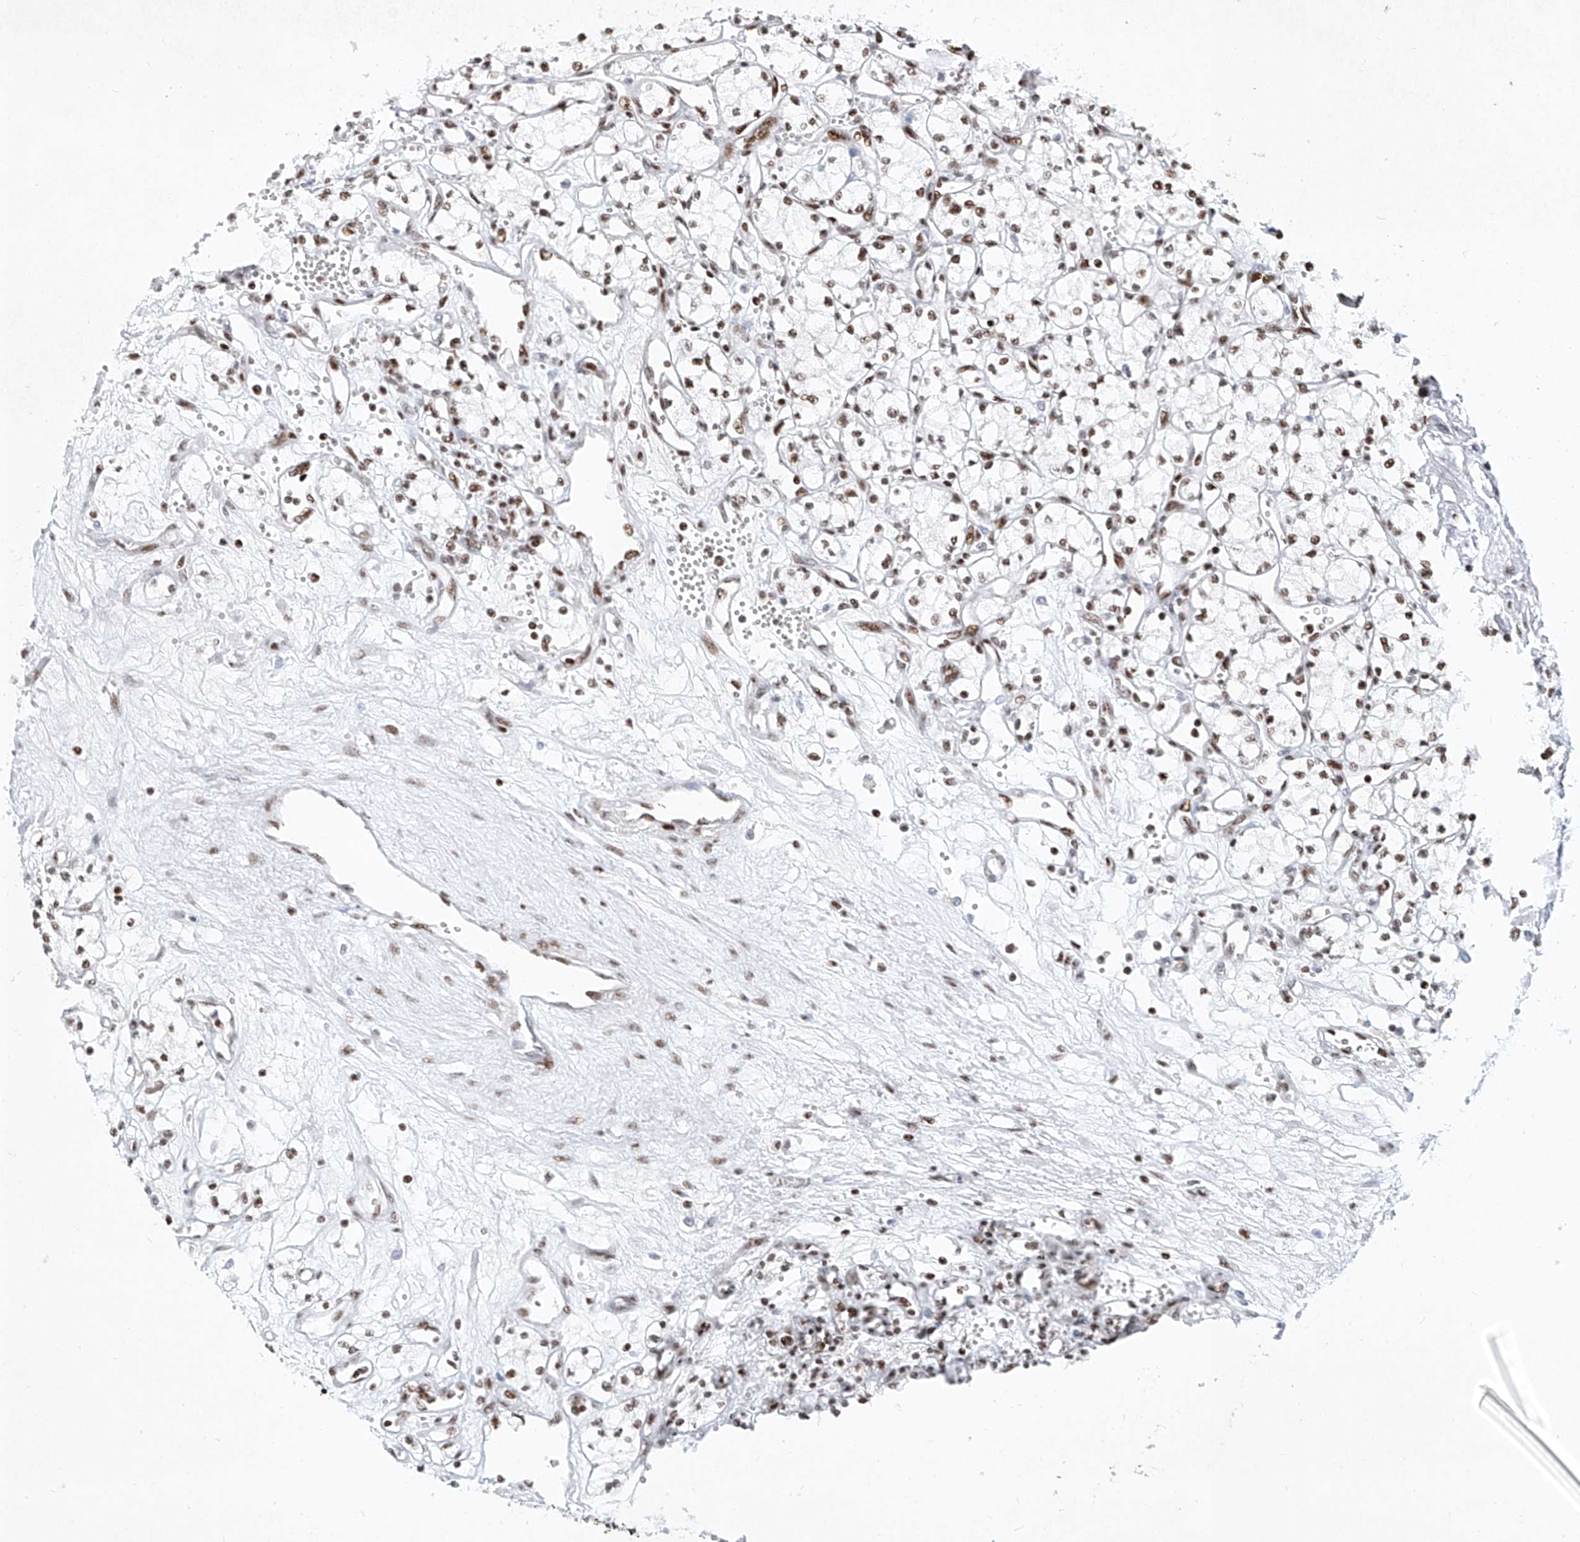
{"staining": {"intensity": "moderate", "quantity": ">75%", "location": "nuclear"}, "tissue": "renal cancer", "cell_type": "Tumor cells", "image_type": "cancer", "snomed": [{"axis": "morphology", "description": "Adenocarcinoma, NOS"}, {"axis": "topography", "description": "Kidney"}], "caption": "Protein expression by IHC exhibits moderate nuclear positivity in approximately >75% of tumor cells in renal cancer (adenocarcinoma). The protein is stained brown, and the nuclei are stained in blue (DAB IHC with brightfield microscopy, high magnification).", "gene": "TAF4", "patient": {"sex": "male", "age": 59}}